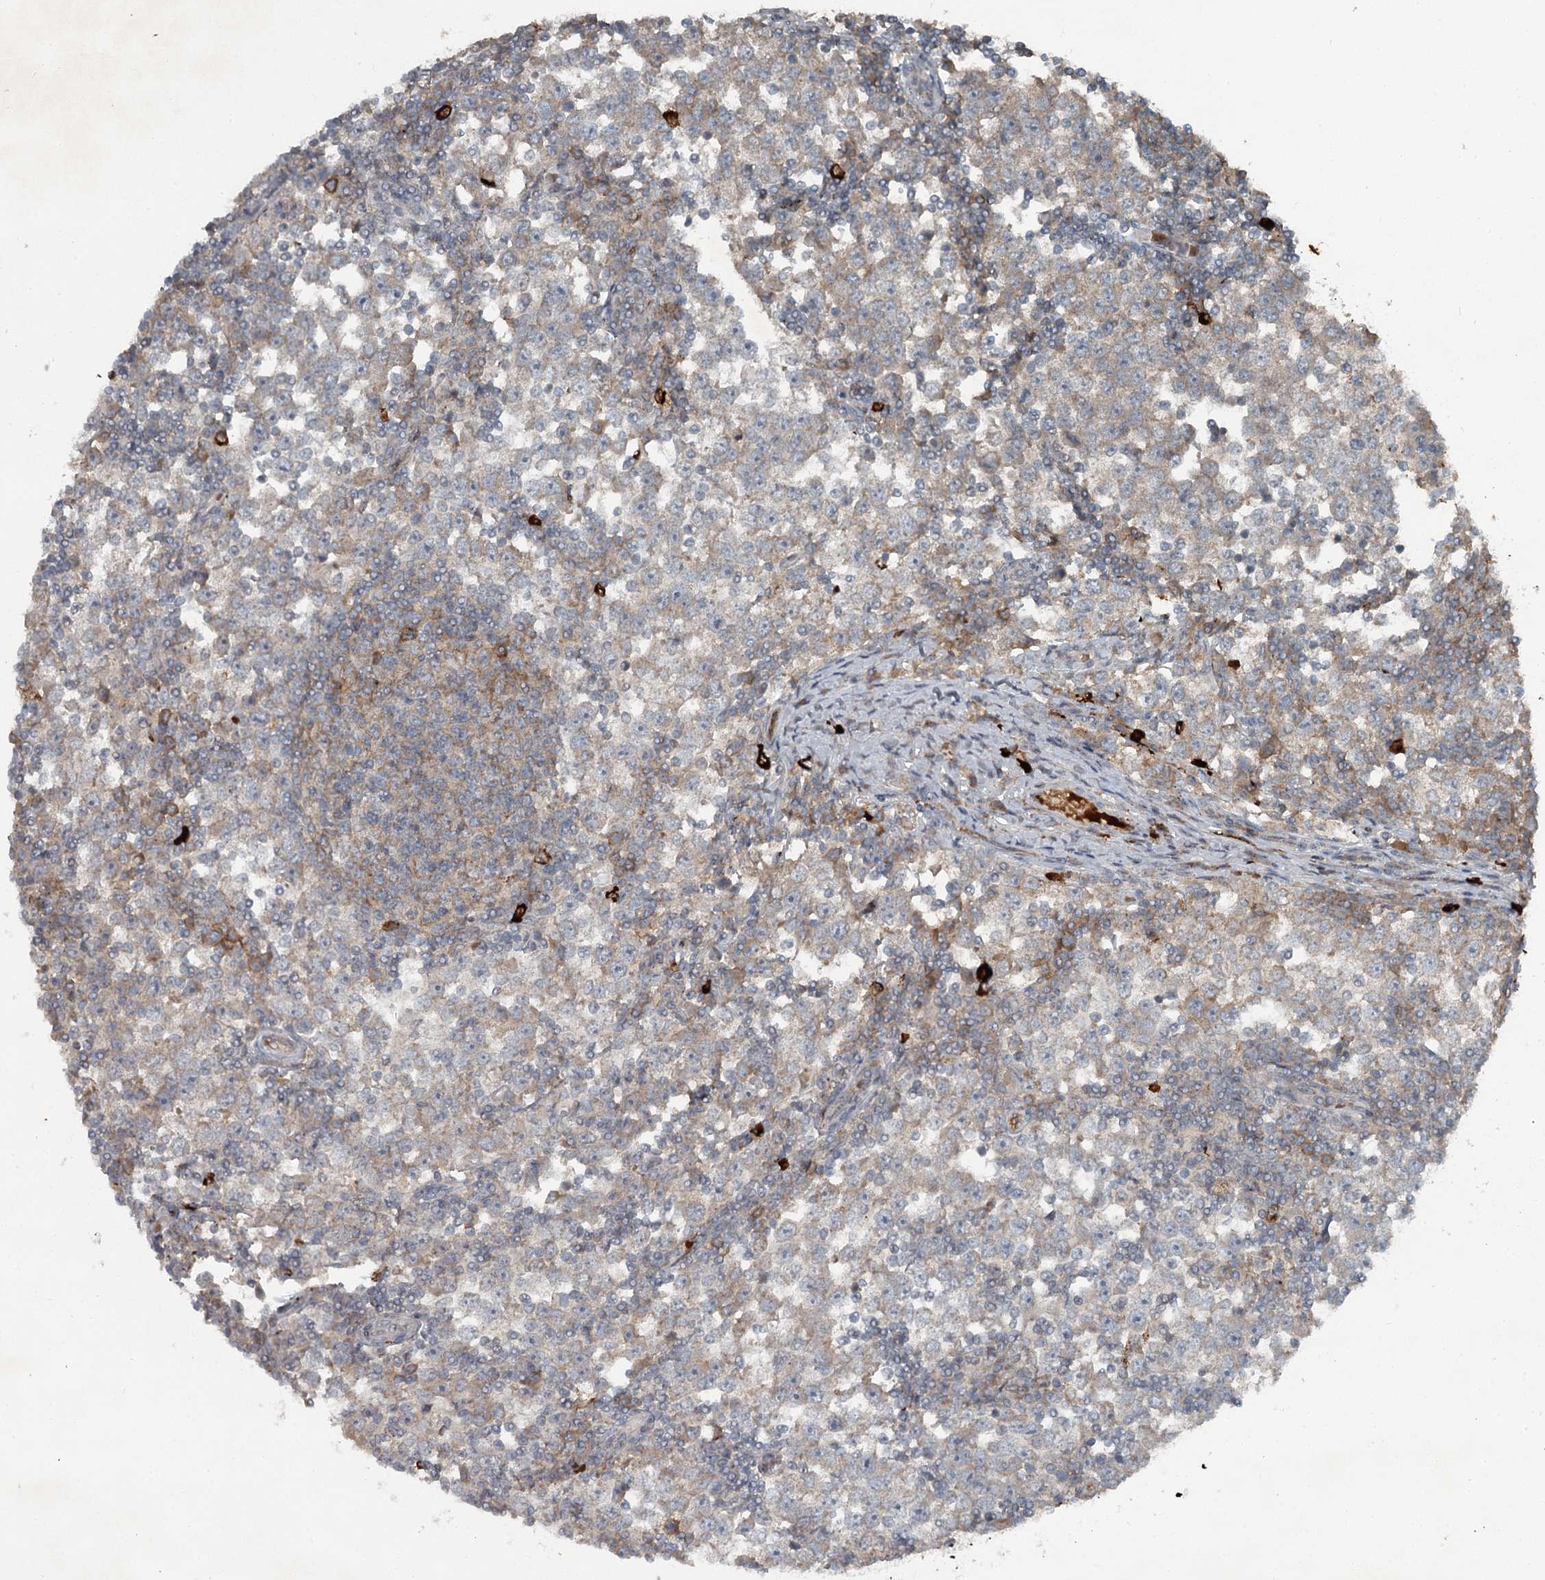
{"staining": {"intensity": "weak", "quantity": "<25%", "location": "cytoplasmic/membranous"}, "tissue": "testis cancer", "cell_type": "Tumor cells", "image_type": "cancer", "snomed": [{"axis": "morphology", "description": "Seminoma, NOS"}, {"axis": "topography", "description": "Testis"}], "caption": "Protein analysis of testis seminoma reveals no significant expression in tumor cells.", "gene": "SLC39A8", "patient": {"sex": "male", "age": 65}}